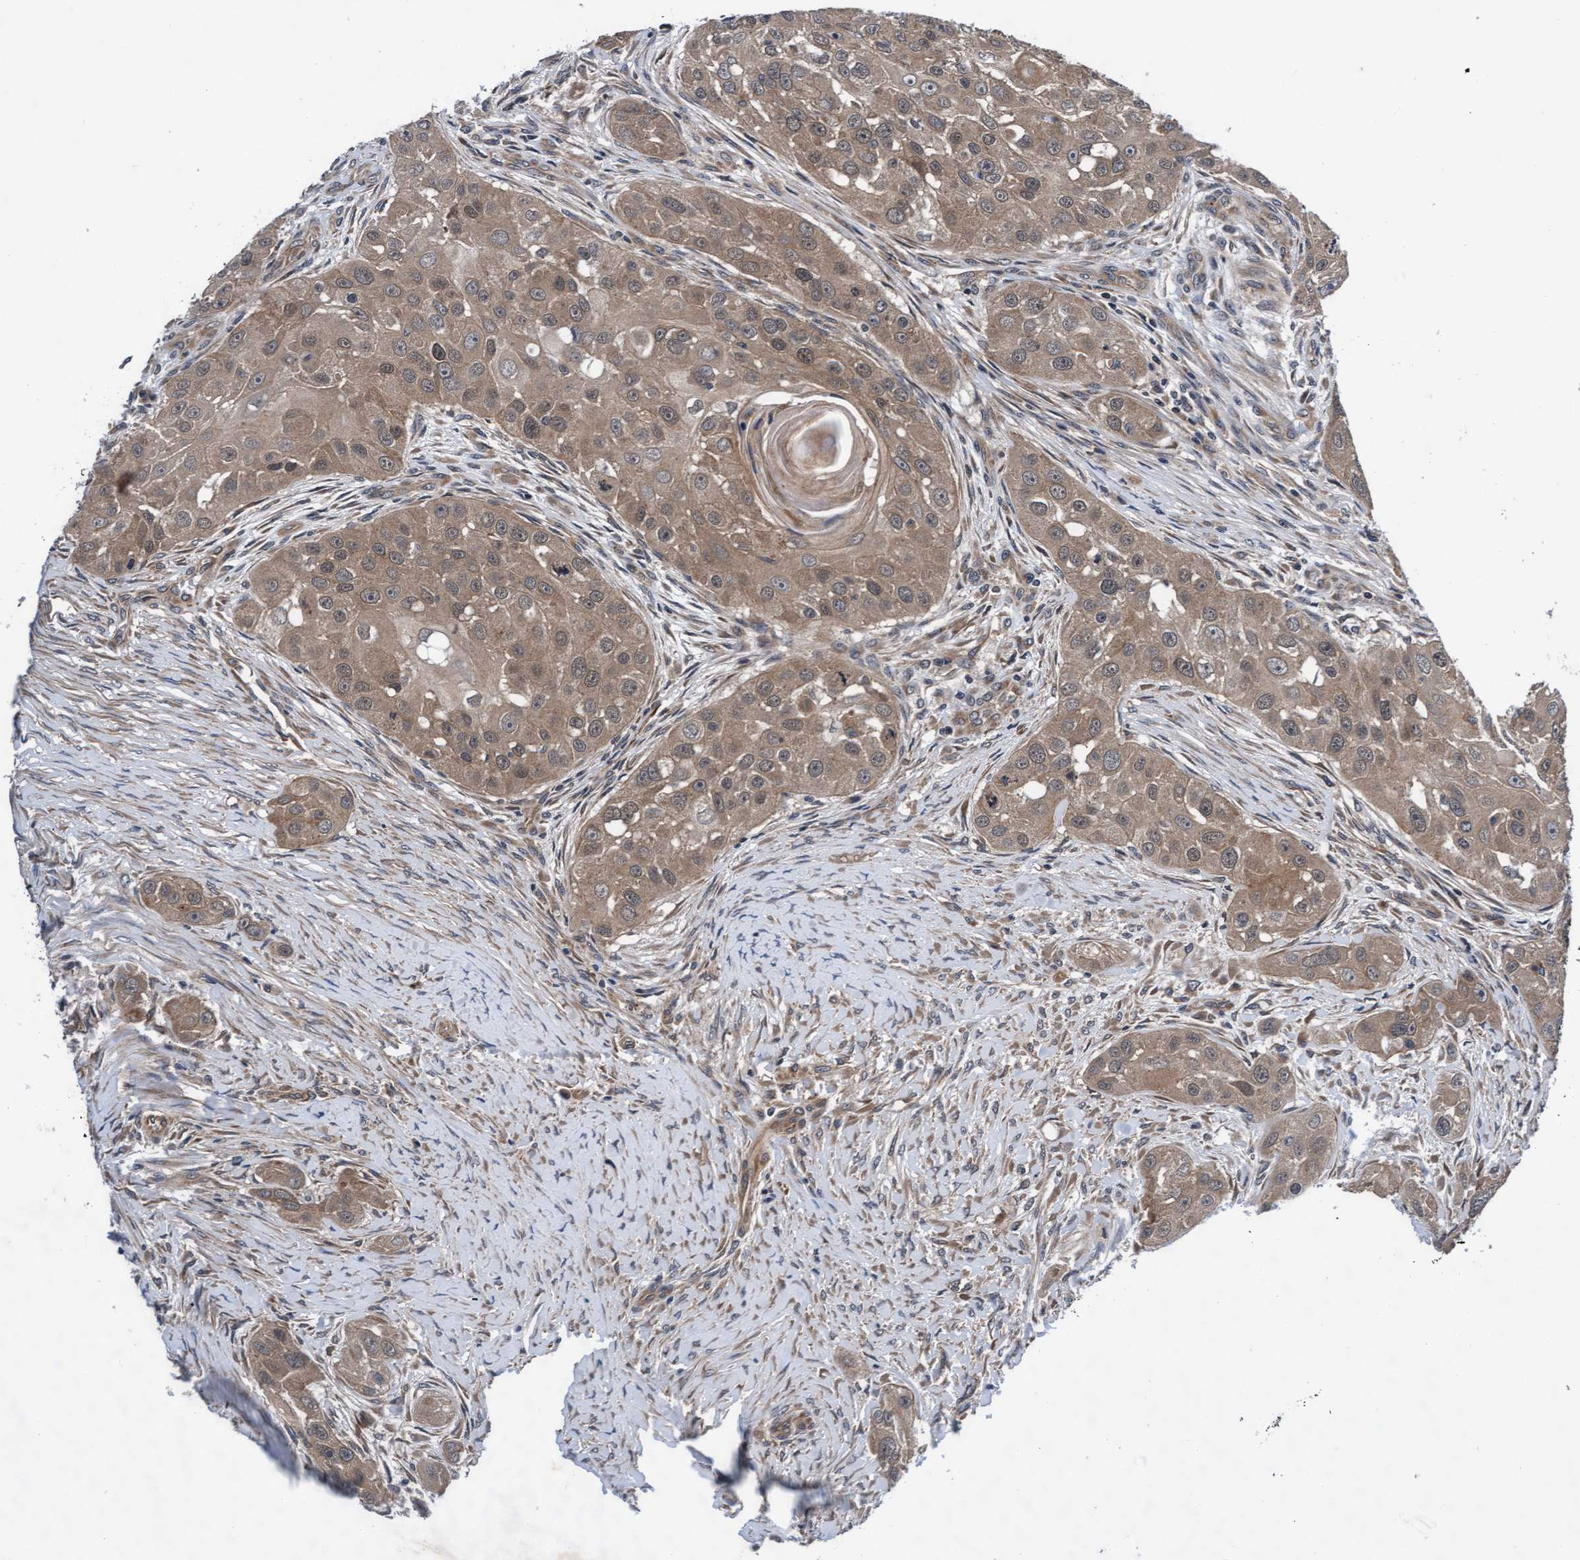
{"staining": {"intensity": "moderate", "quantity": ">75%", "location": "cytoplasmic/membranous"}, "tissue": "head and neck cancer", "cell_type": "Tumor cells", "image_type": "cancer", "snomed": [{"axis": "morphology", "description": "Normal tissue, NOS"}, {"axis": "morphology", "description": "Squamous cell carcinoma, NOS"}, {"axis": "topography", "description": "Skeletal muscle"}, {"axis": "topography", "description": "Head-Neck"}], "caption": "Human squamous cell carcinoma (head and neck) stained with a brown dye exhibits moderate cytoplasmic/membranous positive positivity in about >75% of tumor cells.", "gene": "EFCAB13", "patient": {"sex": "male", "age": 51}}